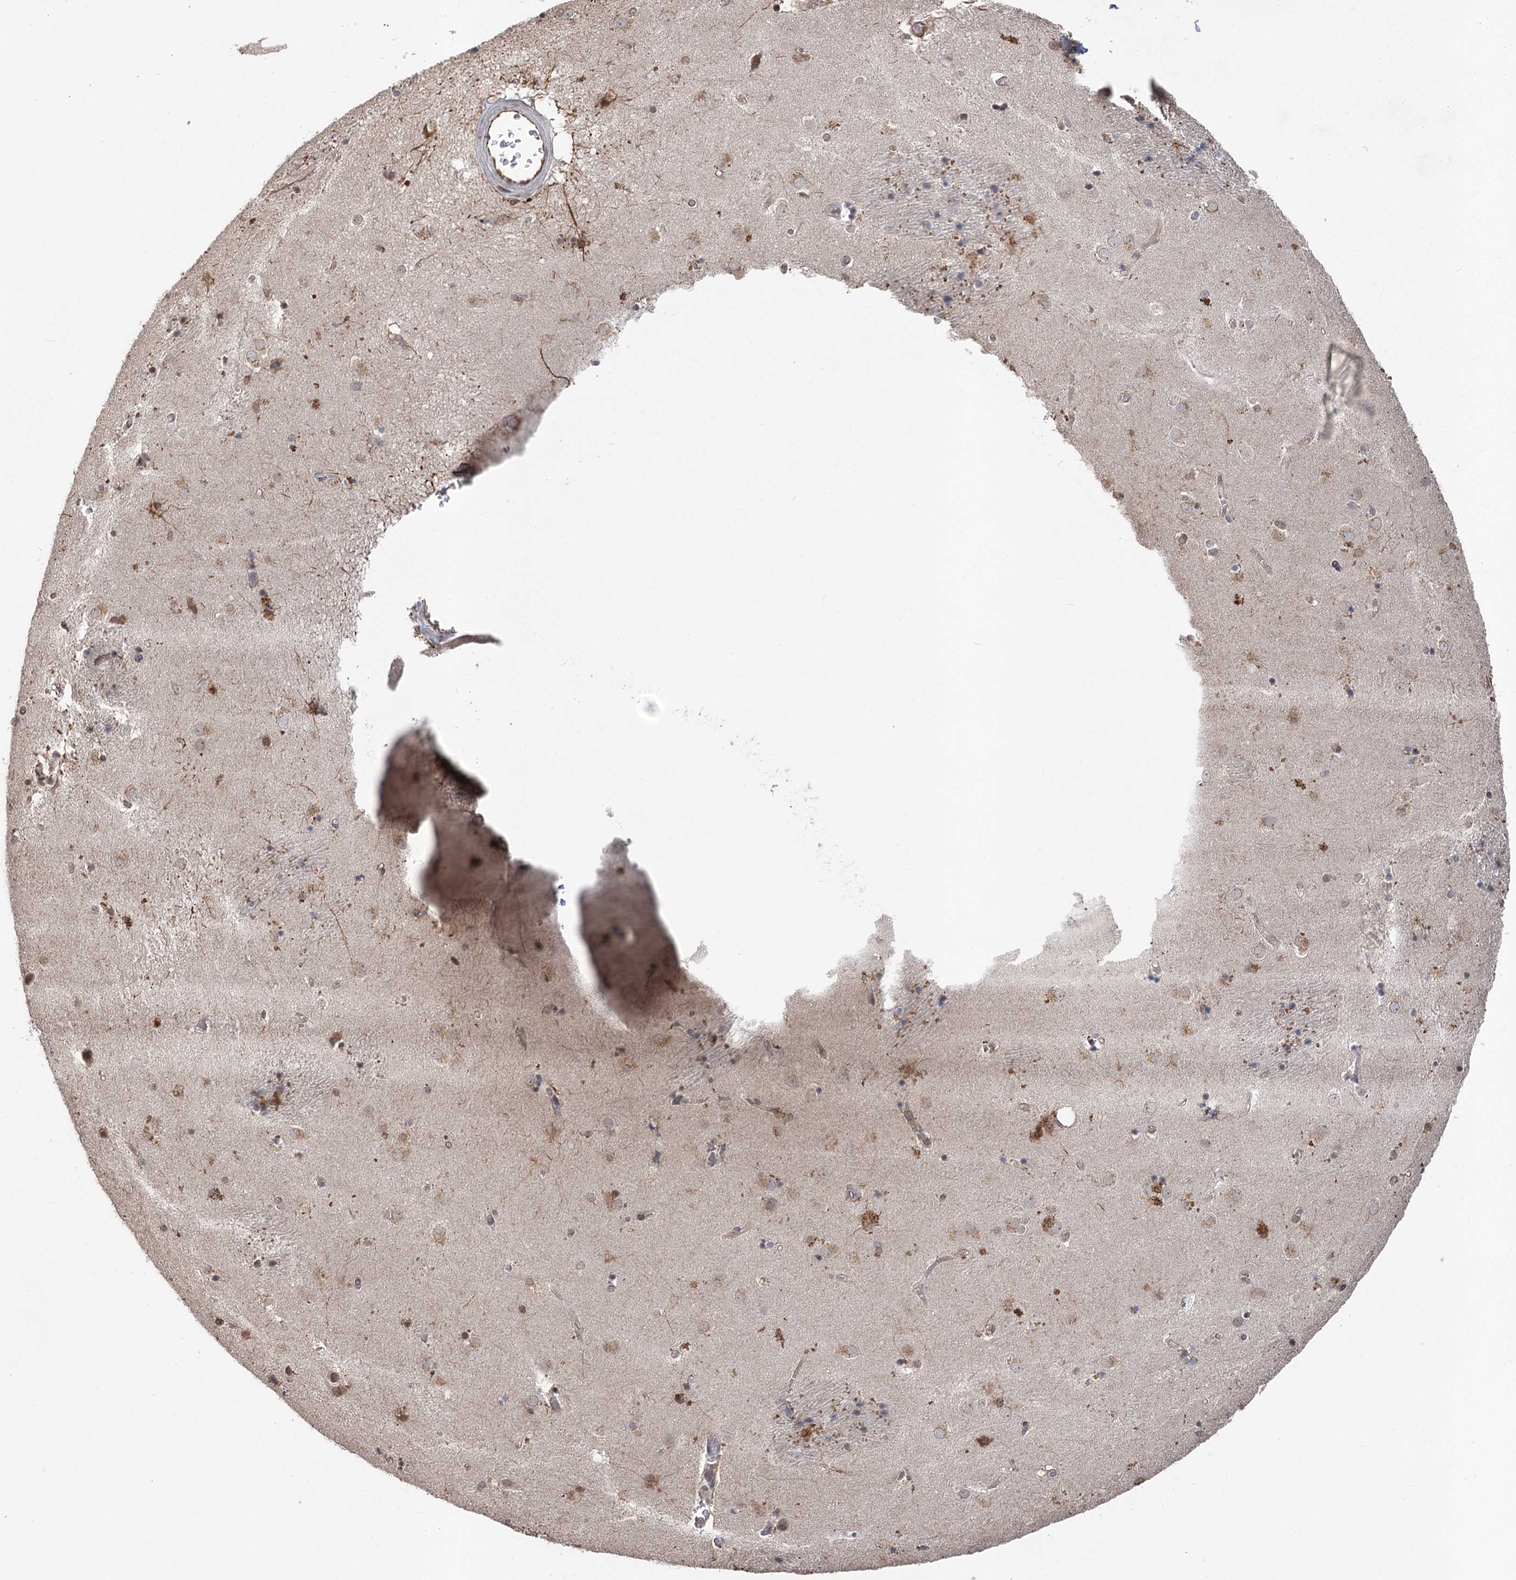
{"staining": {"intensity": "negative", "quantity": "none", "location": "none"}, "tissue": "caudate", "cell_type": "Glial cells", "image_type": "normal", "snomed": [{"axis": "morphology", "description": "Normal tissue, NOS"}, {"axis": "topography", "description": "Lateral ventricle wall"}], "caption": "Micrograph shows no protein positivity in glial cells of benign caudate. (Stains: DAB (3,3'-diaminobenzidine) immunohistochemistry (IHC) with hematoxylin counter stain, Microscopy: brightfield microscopy at high magnification).", "gene": "RWDD4", "patient": {"sex": "male", "age": 70}}